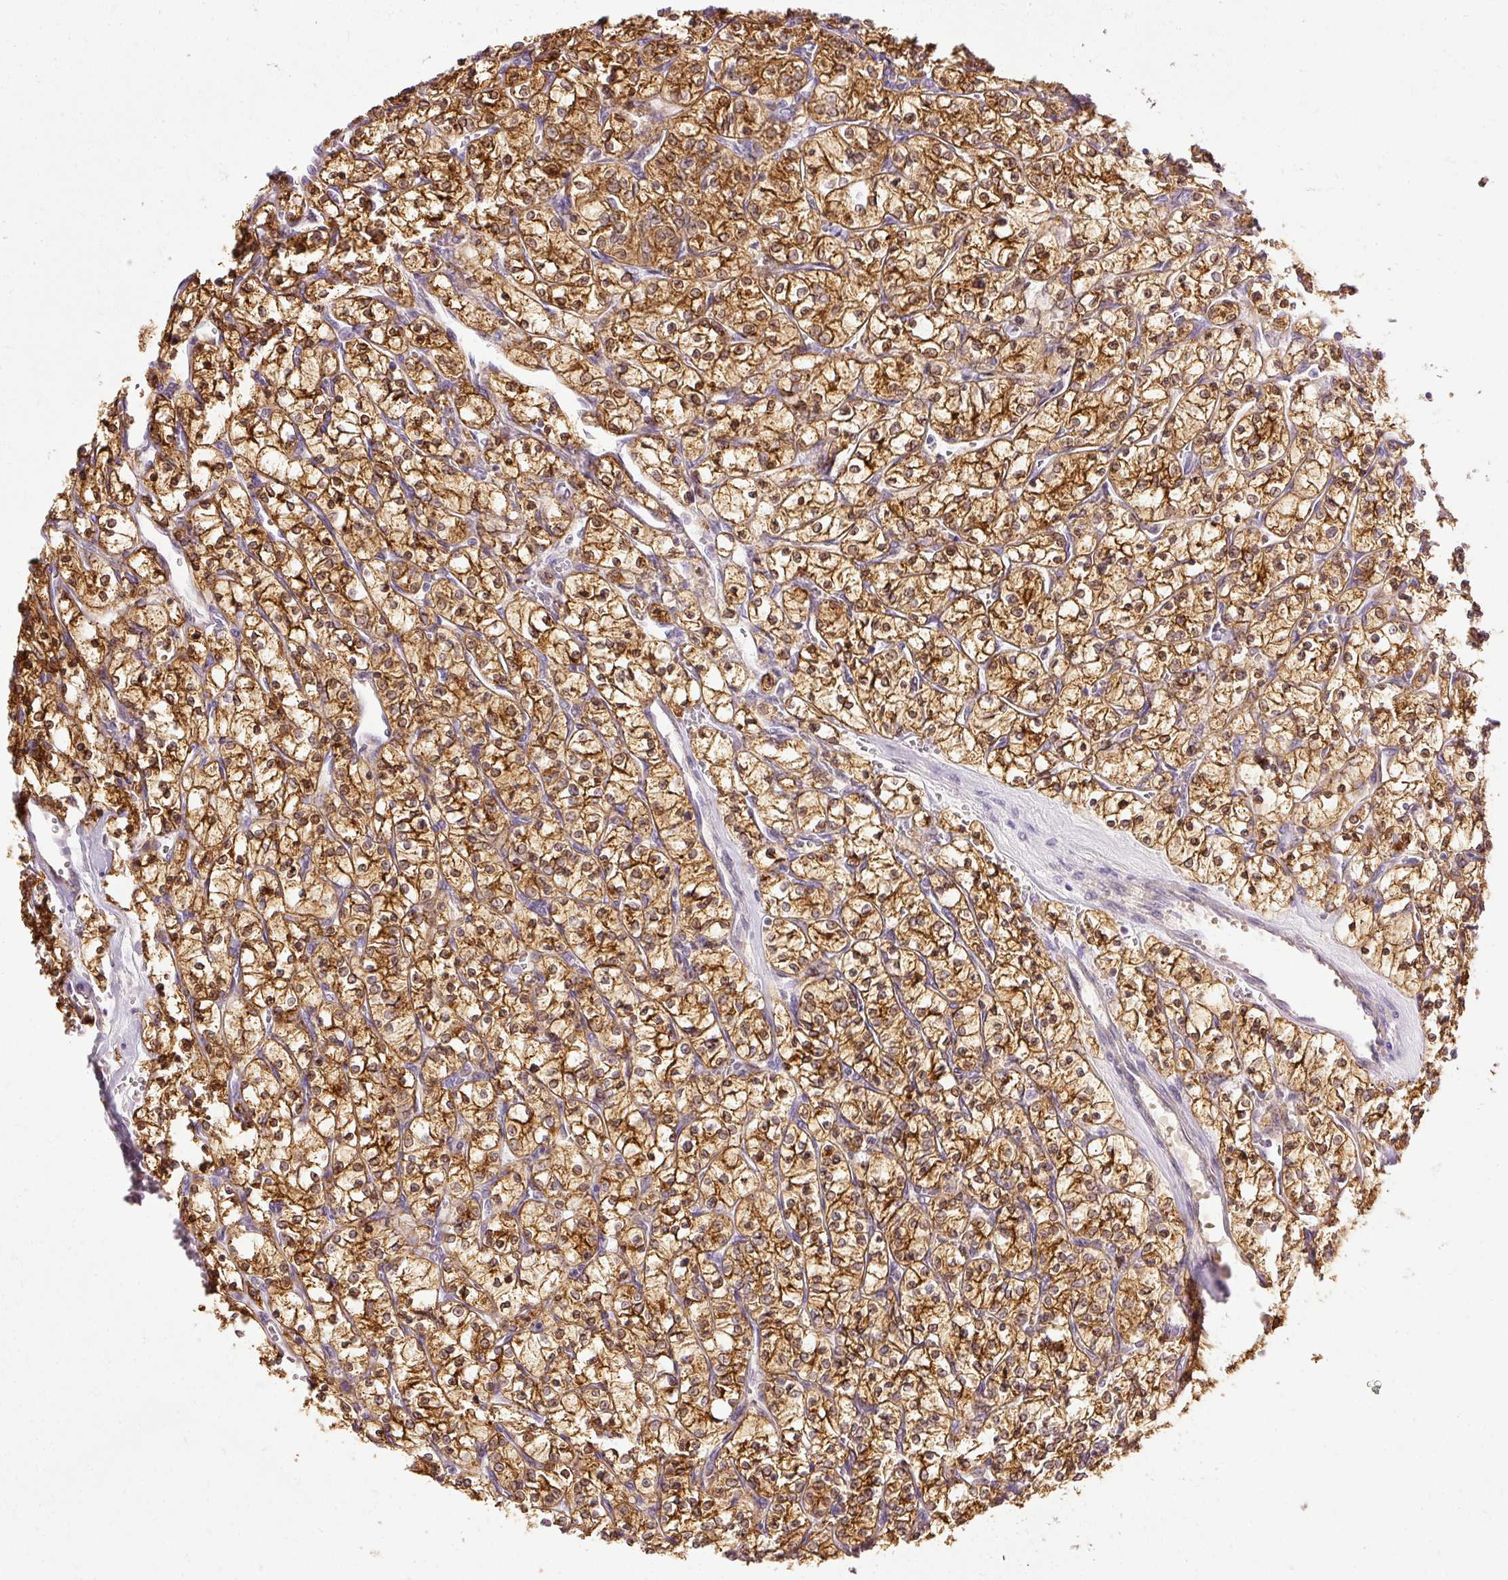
{"staining": {"intensity": "strong", "quantity": ">75%", "location": "cytoplasmic/membranous,nuclear"}, "tissue": "renal cancer", "cell_type": "Tumor cells", "image_type": "cancer", "snomed": [{"axis": "morphology", "description": "Adenocarcinoma, NOS"}, {"axis": "topography", "description": "Kidney"}], "caption": "Immunohistochemistry (DAB) staining of human adenocarcinoma (renal) exhibits strong cytoplasmic/membranous and nuclear protein staining in approximately >75% of tumor cells.", "gene": "ARMH3", "patient": {"sex": "female", "age": 64}}